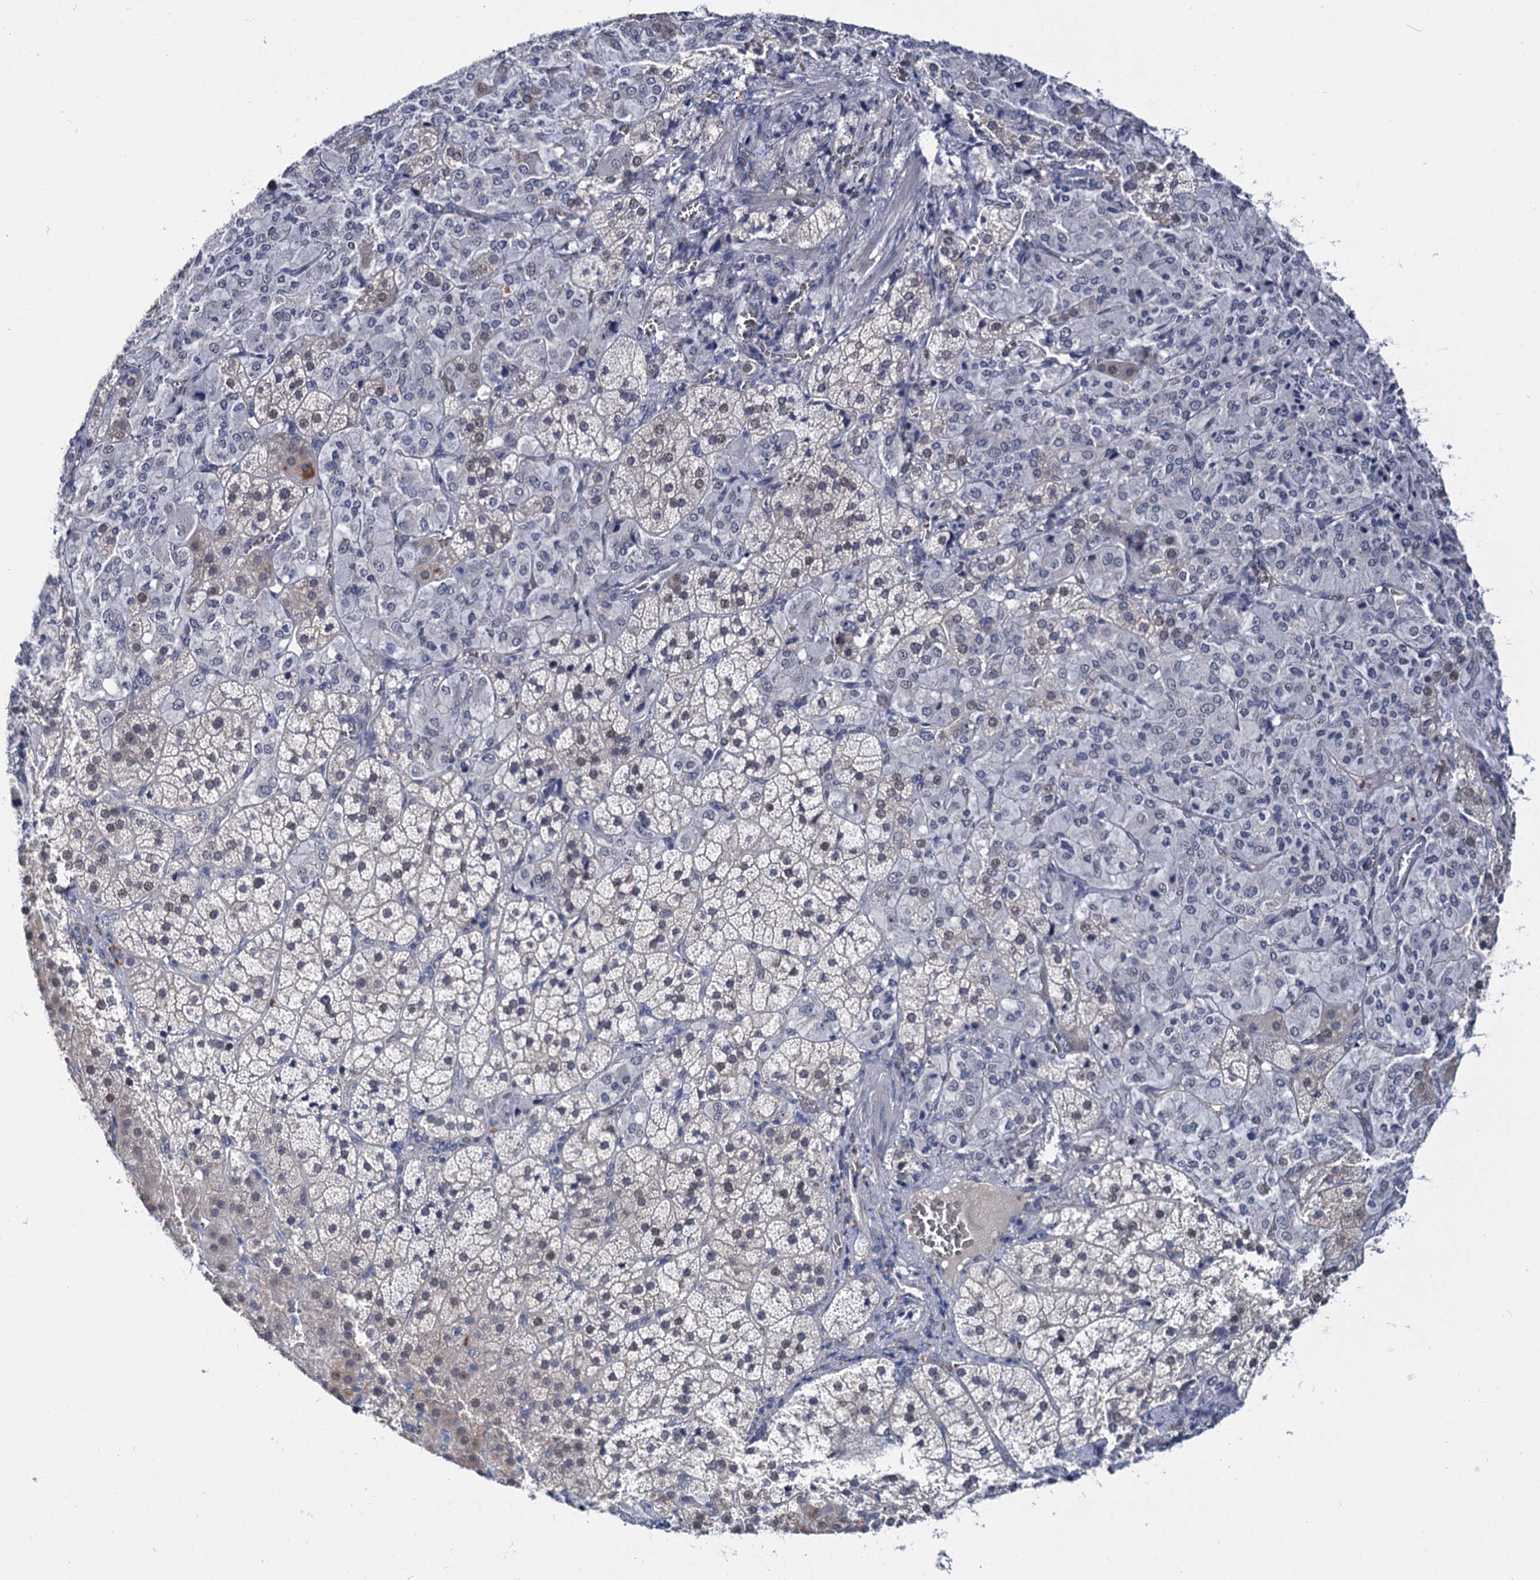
{"staining": {"intensity": "weak", "quantity": "<25%", "location": "cytoplasmic/membranous,nuclear"}, "tissue": "adrenal gland", "cell_type": "Glandular cells", "image_type": "normal", "snomed": [{"axis": "morphology", "description": "Normal tissue, NOS"}, {"axis": "topography", "description": "Adrenal gland"}], "caption": "Immunohistochemical staining of benign adrenal gland reveals no significant staining in glandular cells.", "gene": "NEK10", "patient": {"sex": "female", "age": 44}}